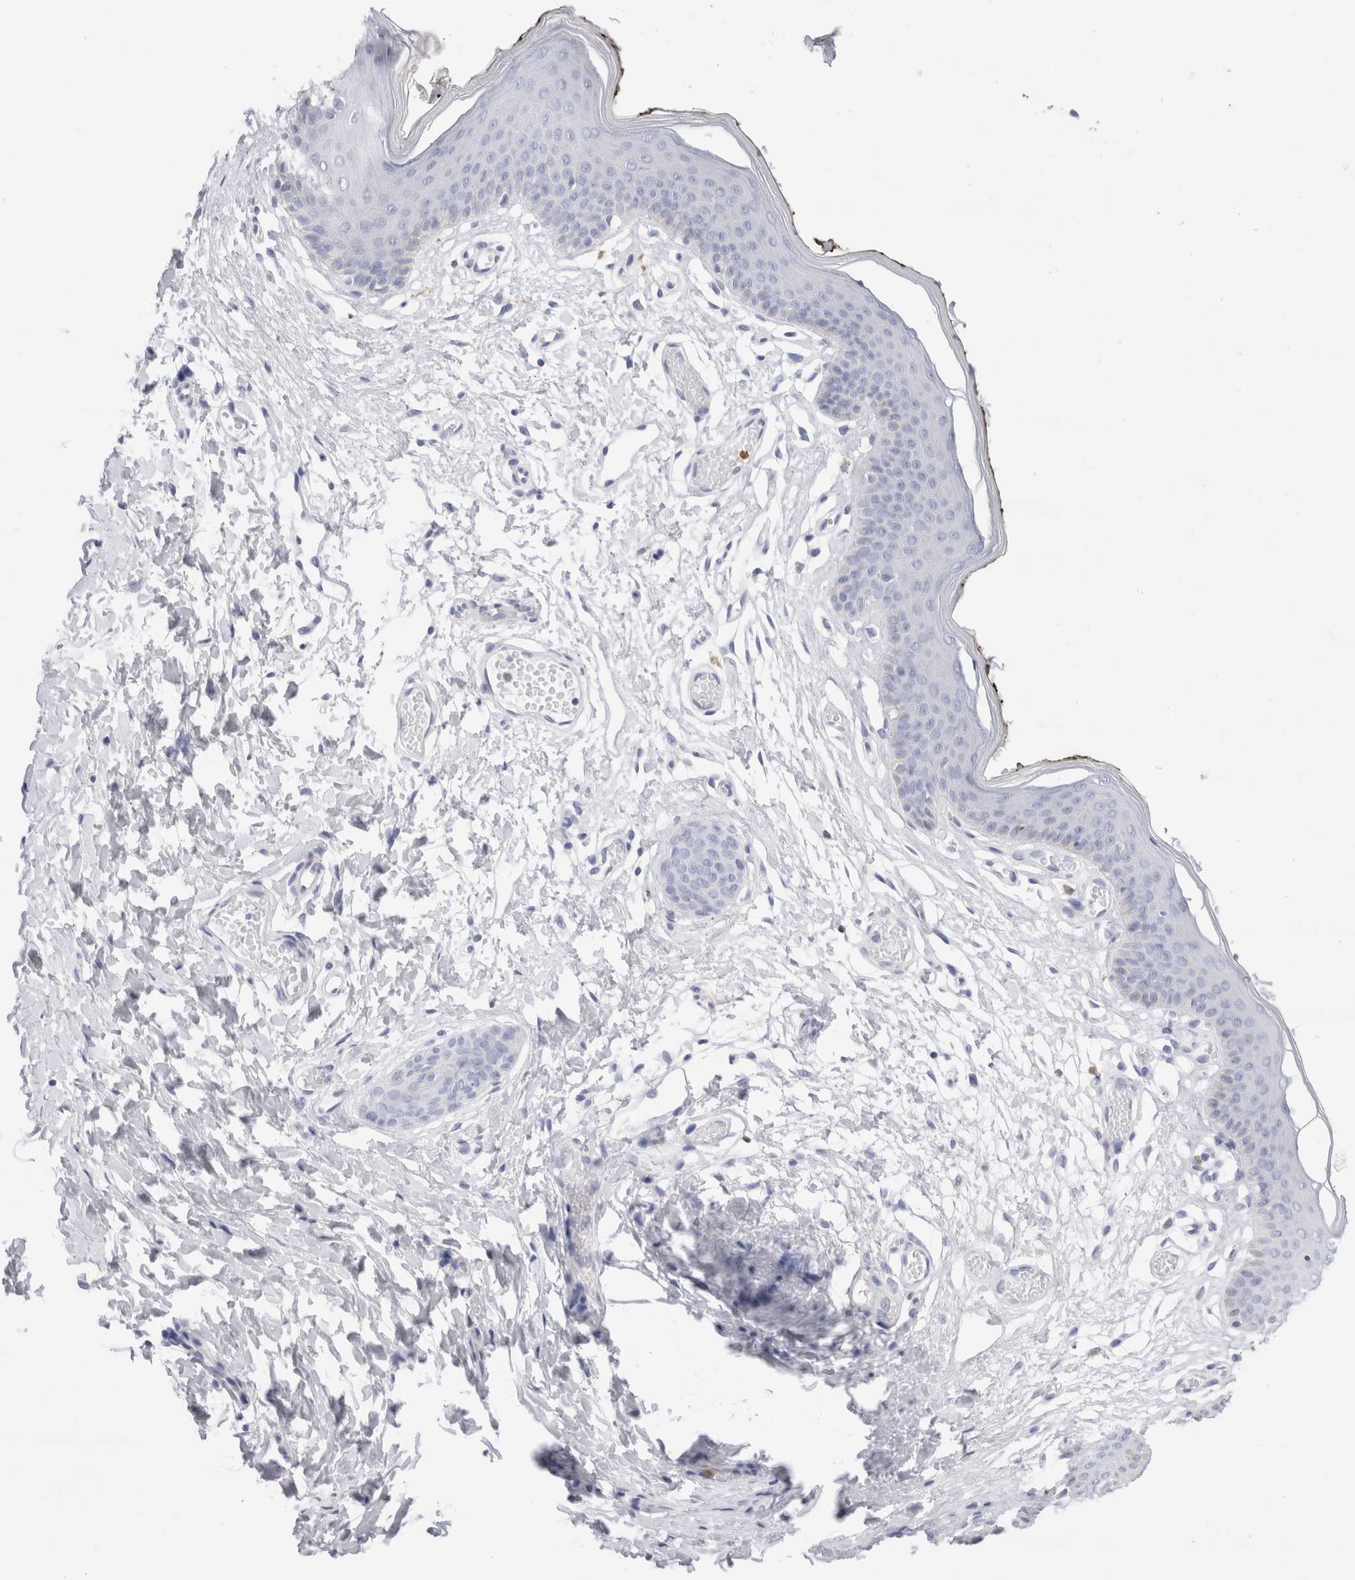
{"staining": {"intensity": "weak", "quantity": "<25%", "location": "cytoplasmic/membranous"}, "tissue": "skin", "cell_type": "Epidermal cells", "image_type": "normal", "snomed": [{"axis": "morphology", "description": "Normal tissue, NOS"}, {"axis": "morphology", "description": "Inflammation, NOS"}, {"axis": "topography", "description": "Vulva"}], "caption": "Immunohistochemistry micrograph of unremarkable skin: human skin stained with DAB exhibits no significant protein expression in epidermal cells. (DAB immunohistochemistry visualized using brightfield microscopy, high magnification).", "gene": "SLC10A5", "patient": {"sex": "female", "age": 84}}